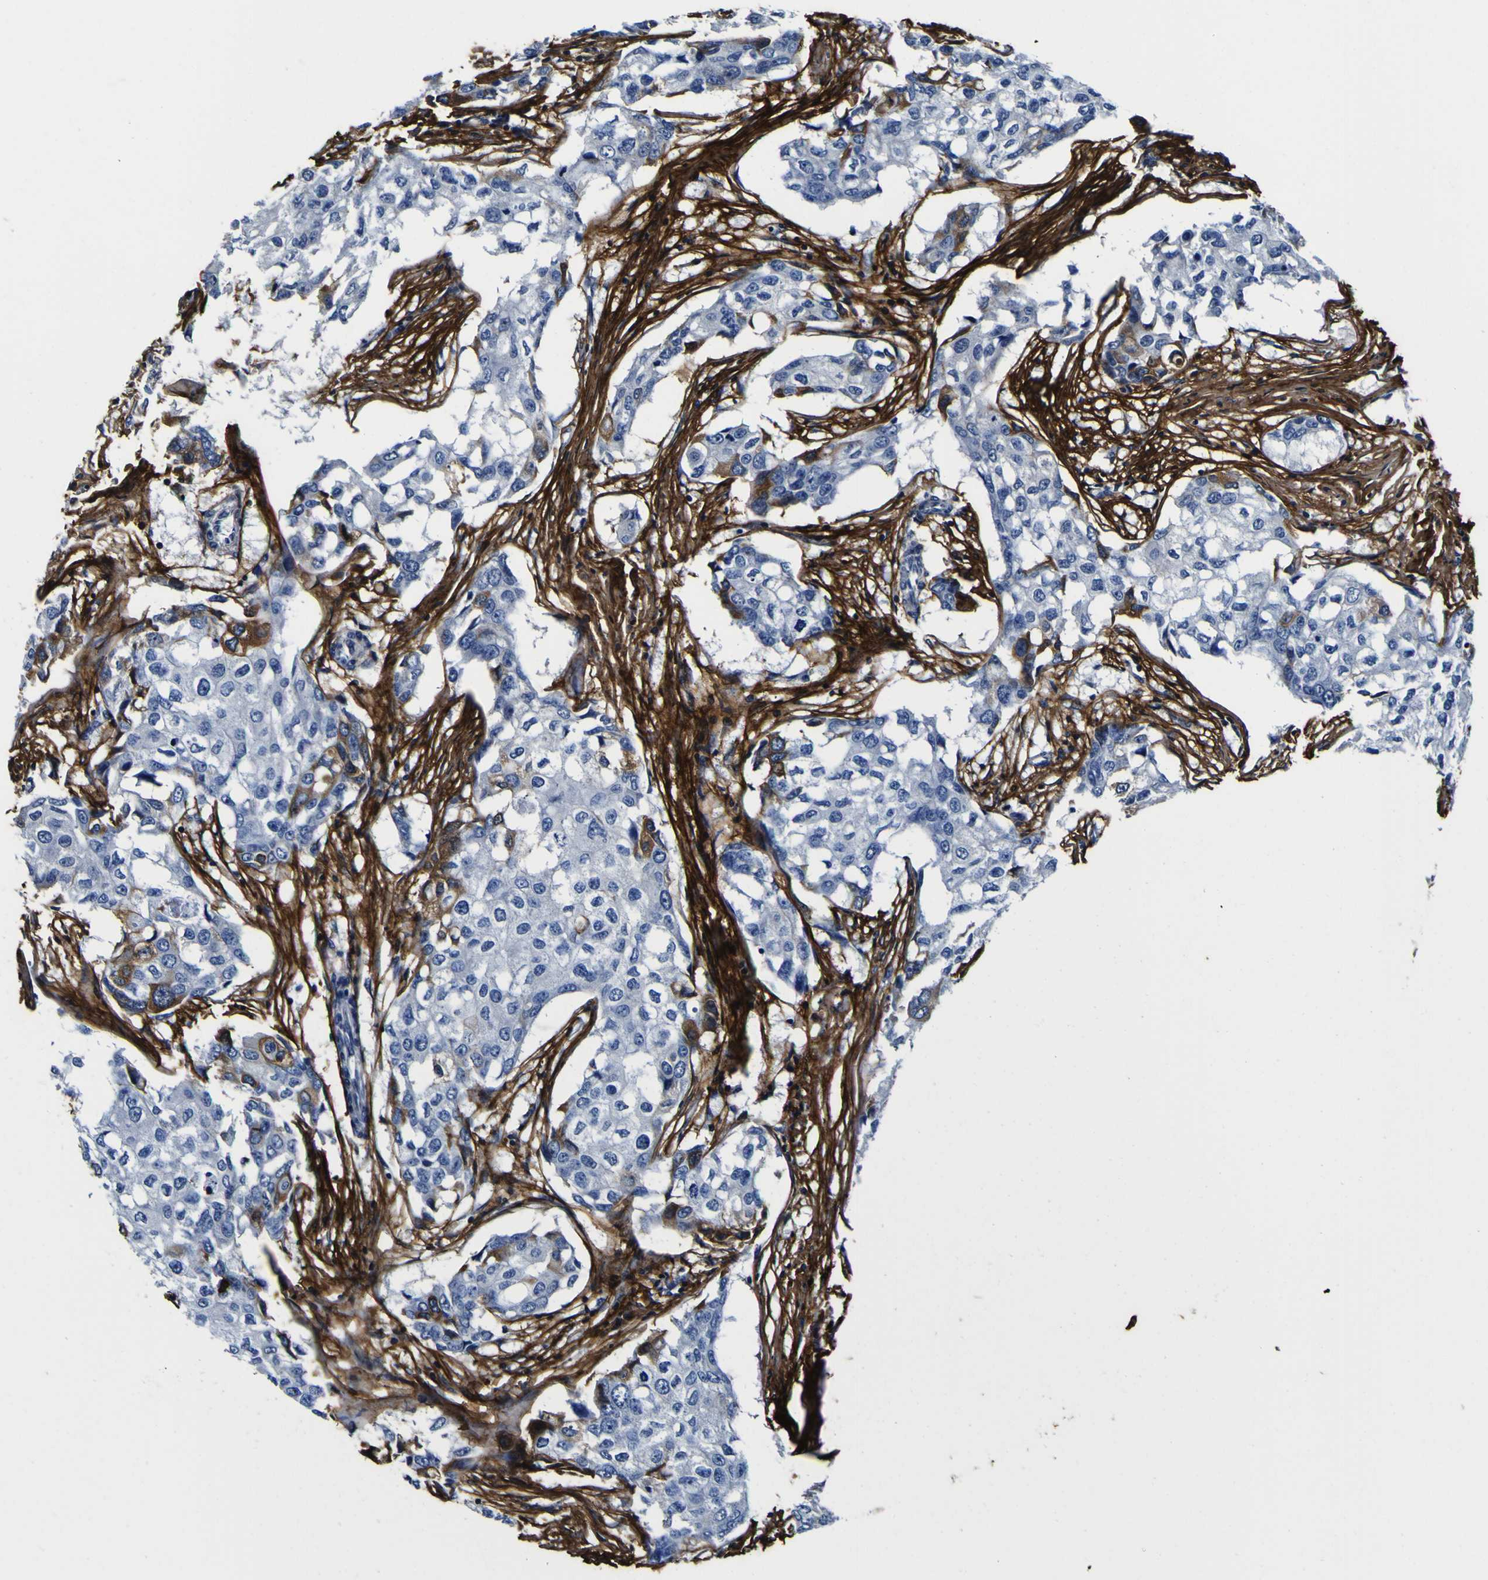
{"staining": {"intensity": "negative", "quantity": "none", "location": "none"}, "tissue": "breast cancer", "cell_type": "Tumor cells", "image_type": "cancer", "snomed": [{"axis": "morphology", "description": "Duct carcinoma"}, {"axis": "topography", "description": "Breast"}], "caption": "This is an IHC photomicrograph of human infiltrating ductal carcinoma (breast). There is no positivity in tumor cells.", "gene": "POSTN", "patient": {"sex": "female", "age": 27}}